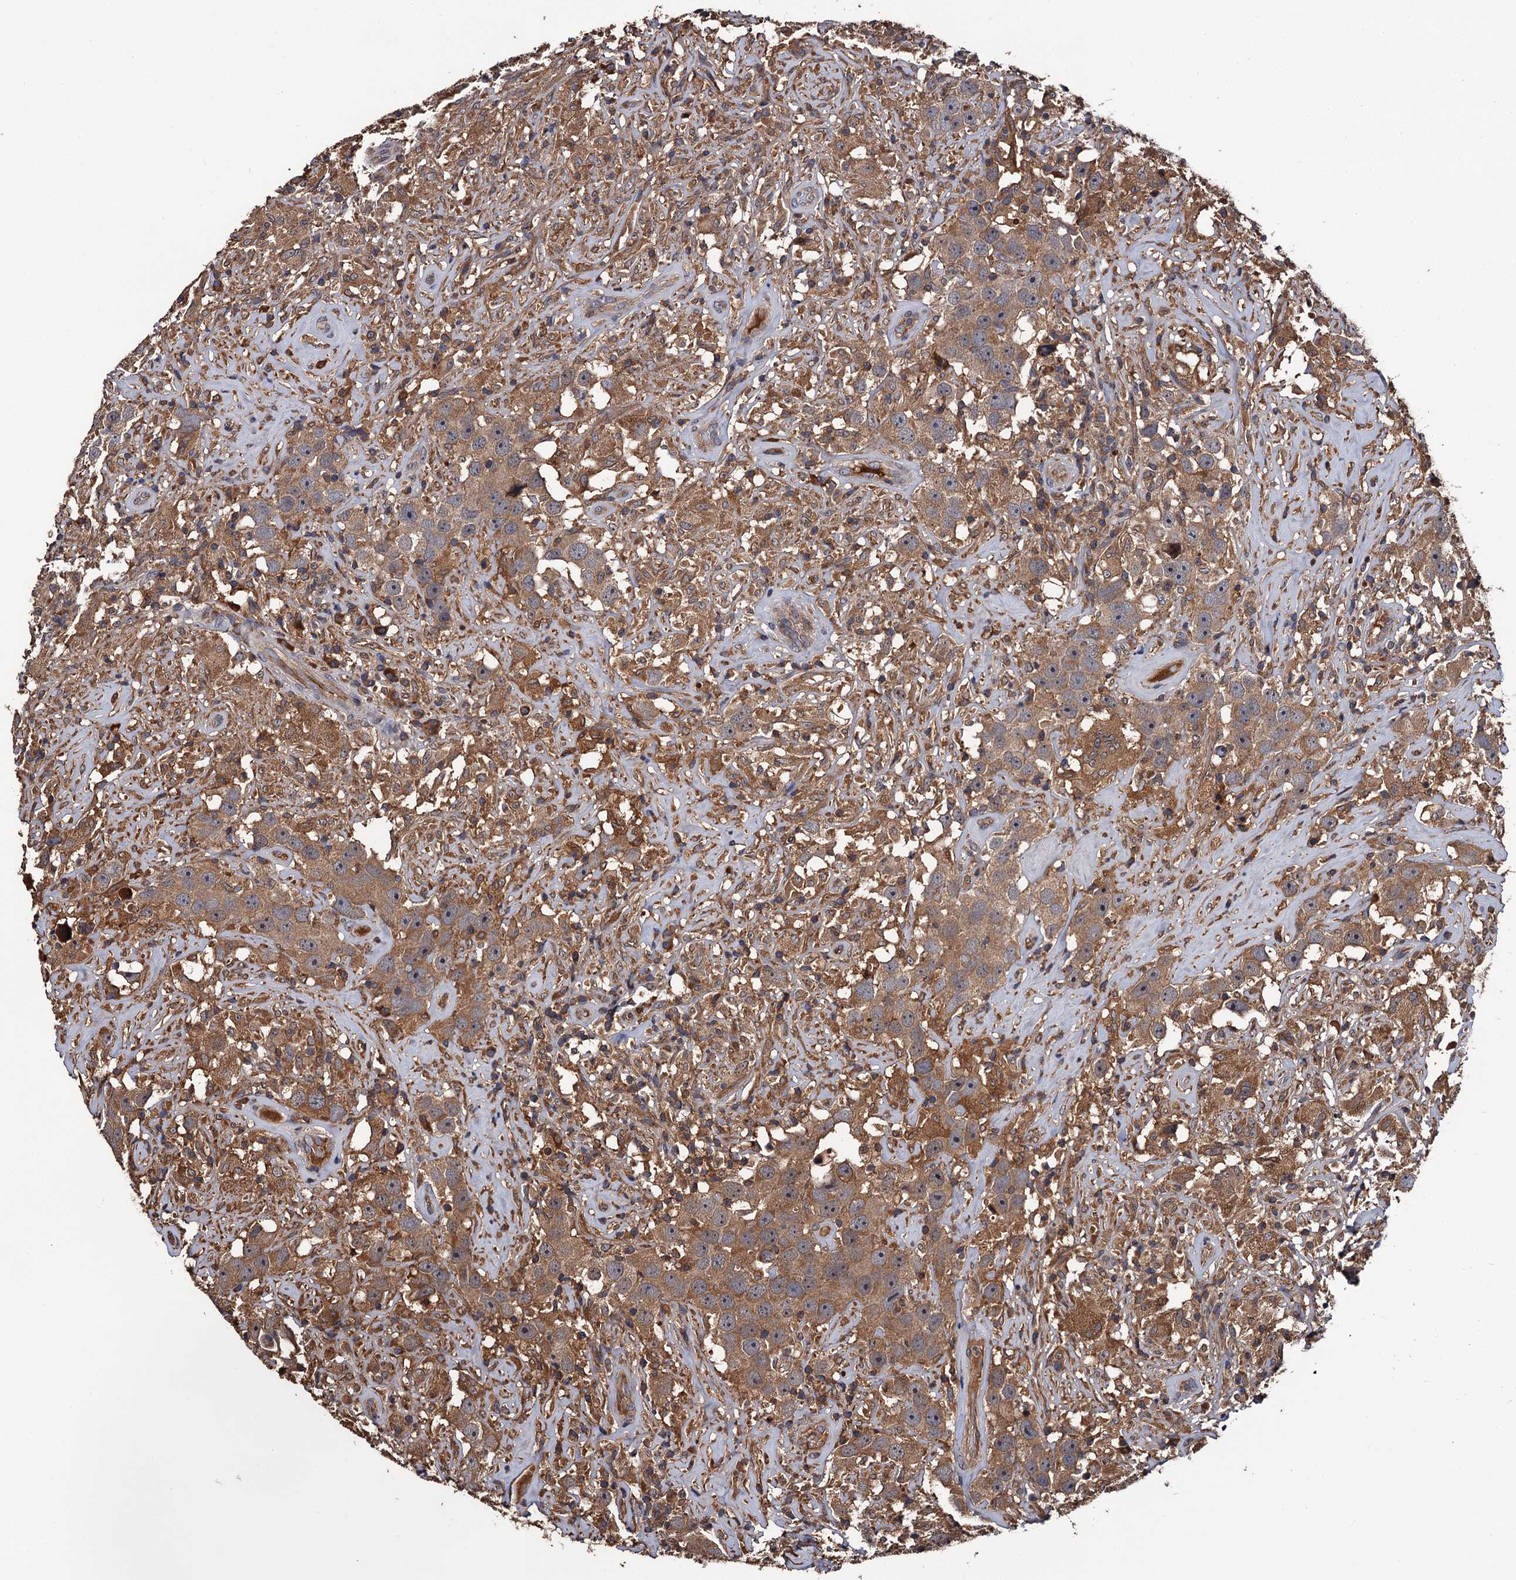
{"staining": {"intensity": "moderate", "quantity": ">75%", "location": "cytoplasmic/membranous"}, "tissue": "testis cancer", "cell_type": "Tumor cells", "image_type": "cancer", "snomed": [{"axis": "morphology", "description": "Seminoma, NOS"}, {"axis": "topography", "description": "Testis"}], "caption": "Immunohistochemistry (IHC) image of human testis cancer stained for a protein (brown), which shows medium levels of moderate cytoplasmic/membranous positivity in about >75% of tumor cells.", "gene": "RGS11", "patient": {"sex": "male", "age": 49}}